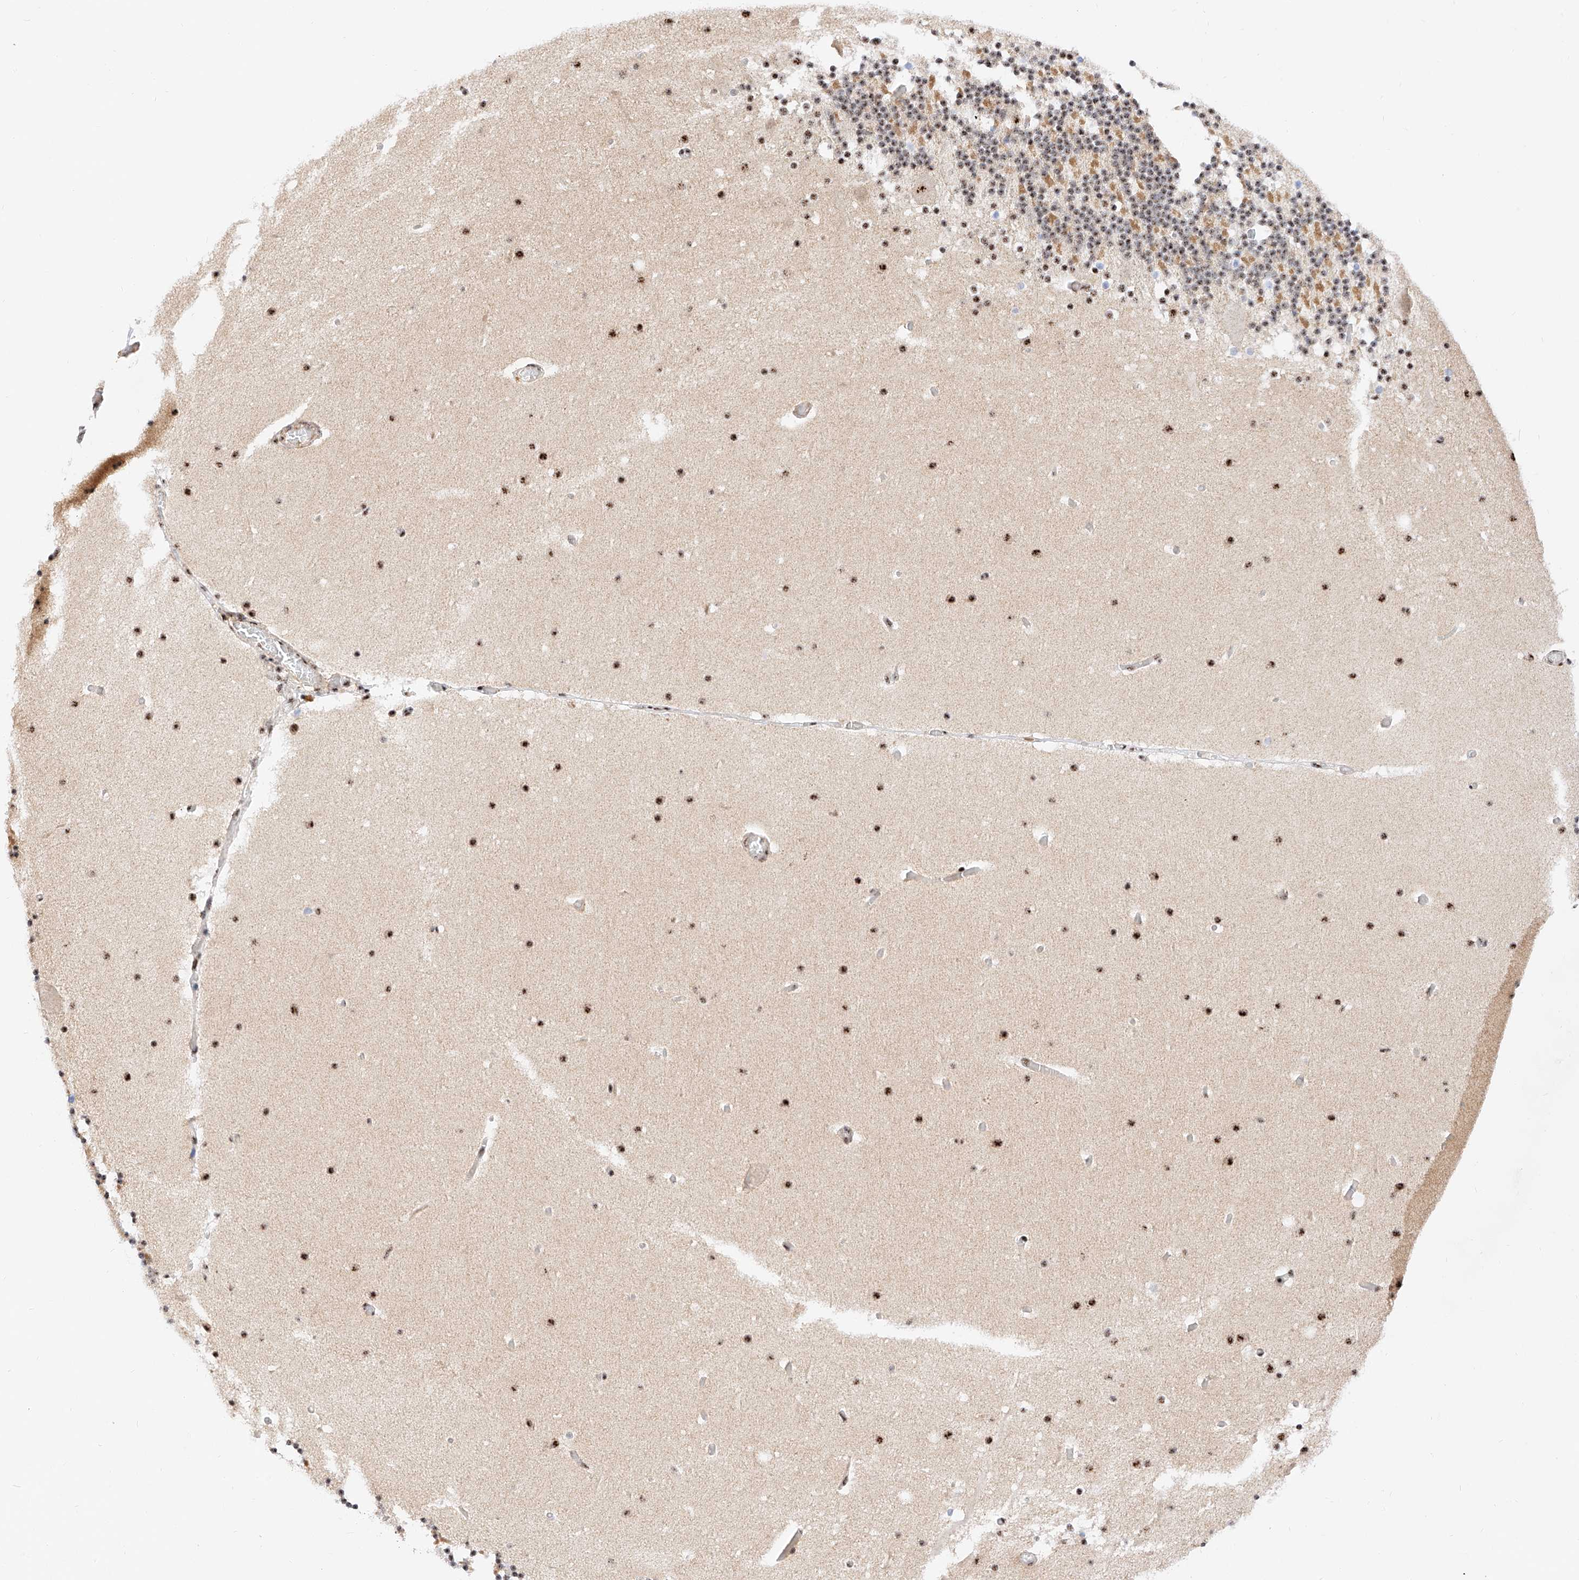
{"staining": {"intensity": "moderate", "quantity": "25%-75%", "location": "nuclear"}, "tissue": "cerebellum", "cell_type": "Cells in granular layer", "image_type": "normal", "snomed": [{"axis": "morphology", "description": "Normal tissue, NOS"}, {"axis": "topography", "description": "Cerebellum"}], "caption": "Cerebellum stained for a protein shows moderate nuclear positivity in cells in granular layer. The protein is stained brown, and the nuclei are stained in blue (DAB (3,3'-diaminobenzidine) IHC with brightfield microscopy, high magnification).", "gene": "ATXN7L2", "patient": {"sex": "male", "age": 57}}